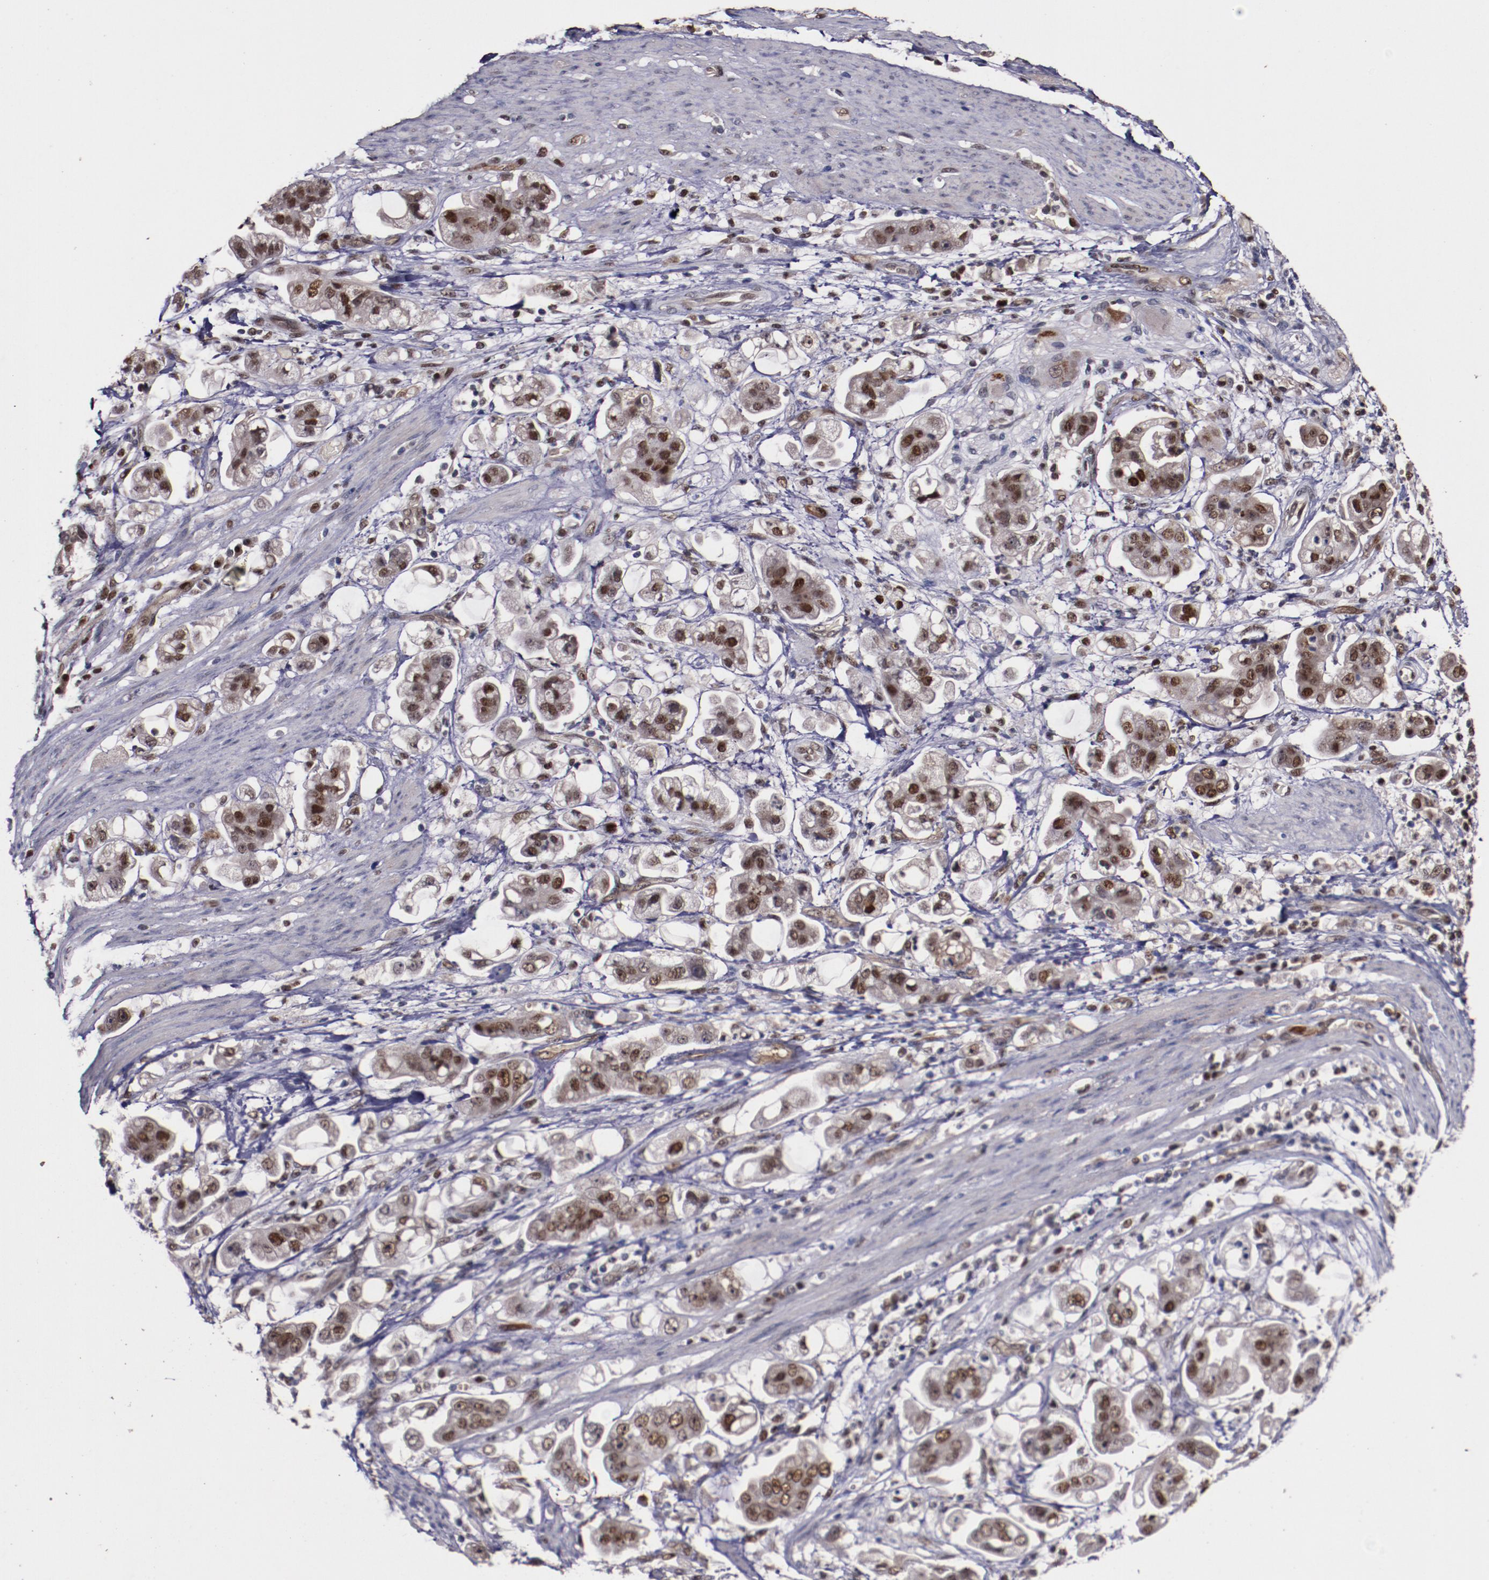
{"staining": {"intensity": "moderate", "quantity": ">75%", "location": "nuclear"}, "tissue": "stomach cancer", "cell_type": "Tumor cells", "image_type": "cancer", "snomed": [{"axis": "morphology", "description": "Adenocarcinoma, NOS"}, {"axis": "topography", "description": "Stomach"}], "caption": "Stomach adenocarcinoma stained with immunohistochemistry (IHC) exhibits moderate nuclear staining in about >75% of tumor cells.", "gene": "CHEK2", "patient": {"sex": "male", "age": 62}}